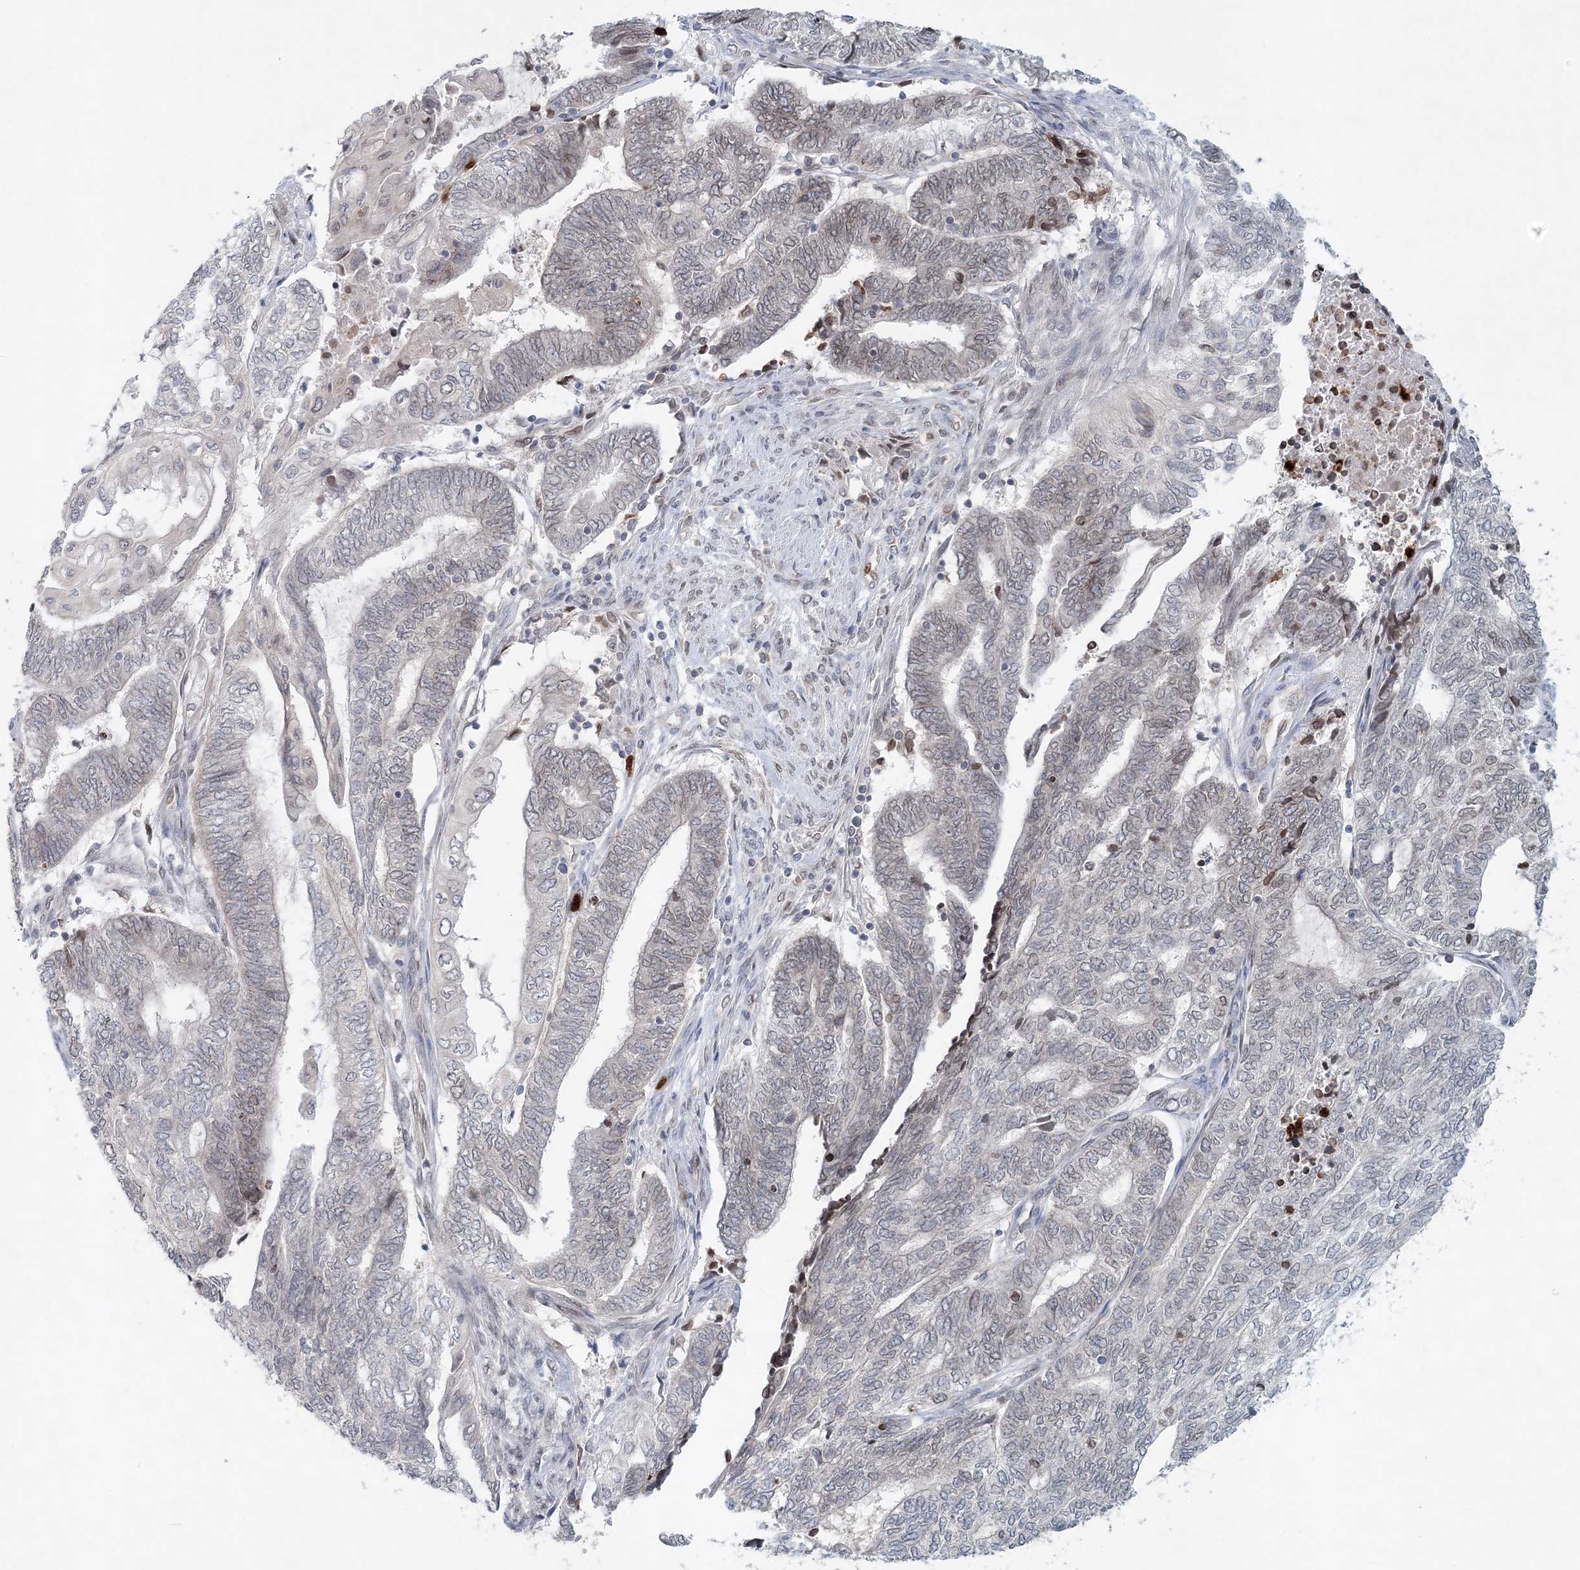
{"staining": {"intensity": "weak", "quantity": "<25%", "location": "cytoplasmic/membranous,nuclear"}, "tissue": "endometrial cancer", "cell_type": "Tumor cells", "image_type": "cancer", "snomed": [{"axis": "morphology", "description": "Adenocarcinoma, NOS"}, {"axis": "topography", "description": "Uterus"}, {"axis": "topography", "description": "Endometrium"}], "caption": "Immunohistochemical staining of human endometrial cancer (adenocarcinoma) reveals no significant staining in tumor cells. Nuclei are stained in blue.", "gene": "NUP54", "patient": {"sex": "female", "age": 70}}